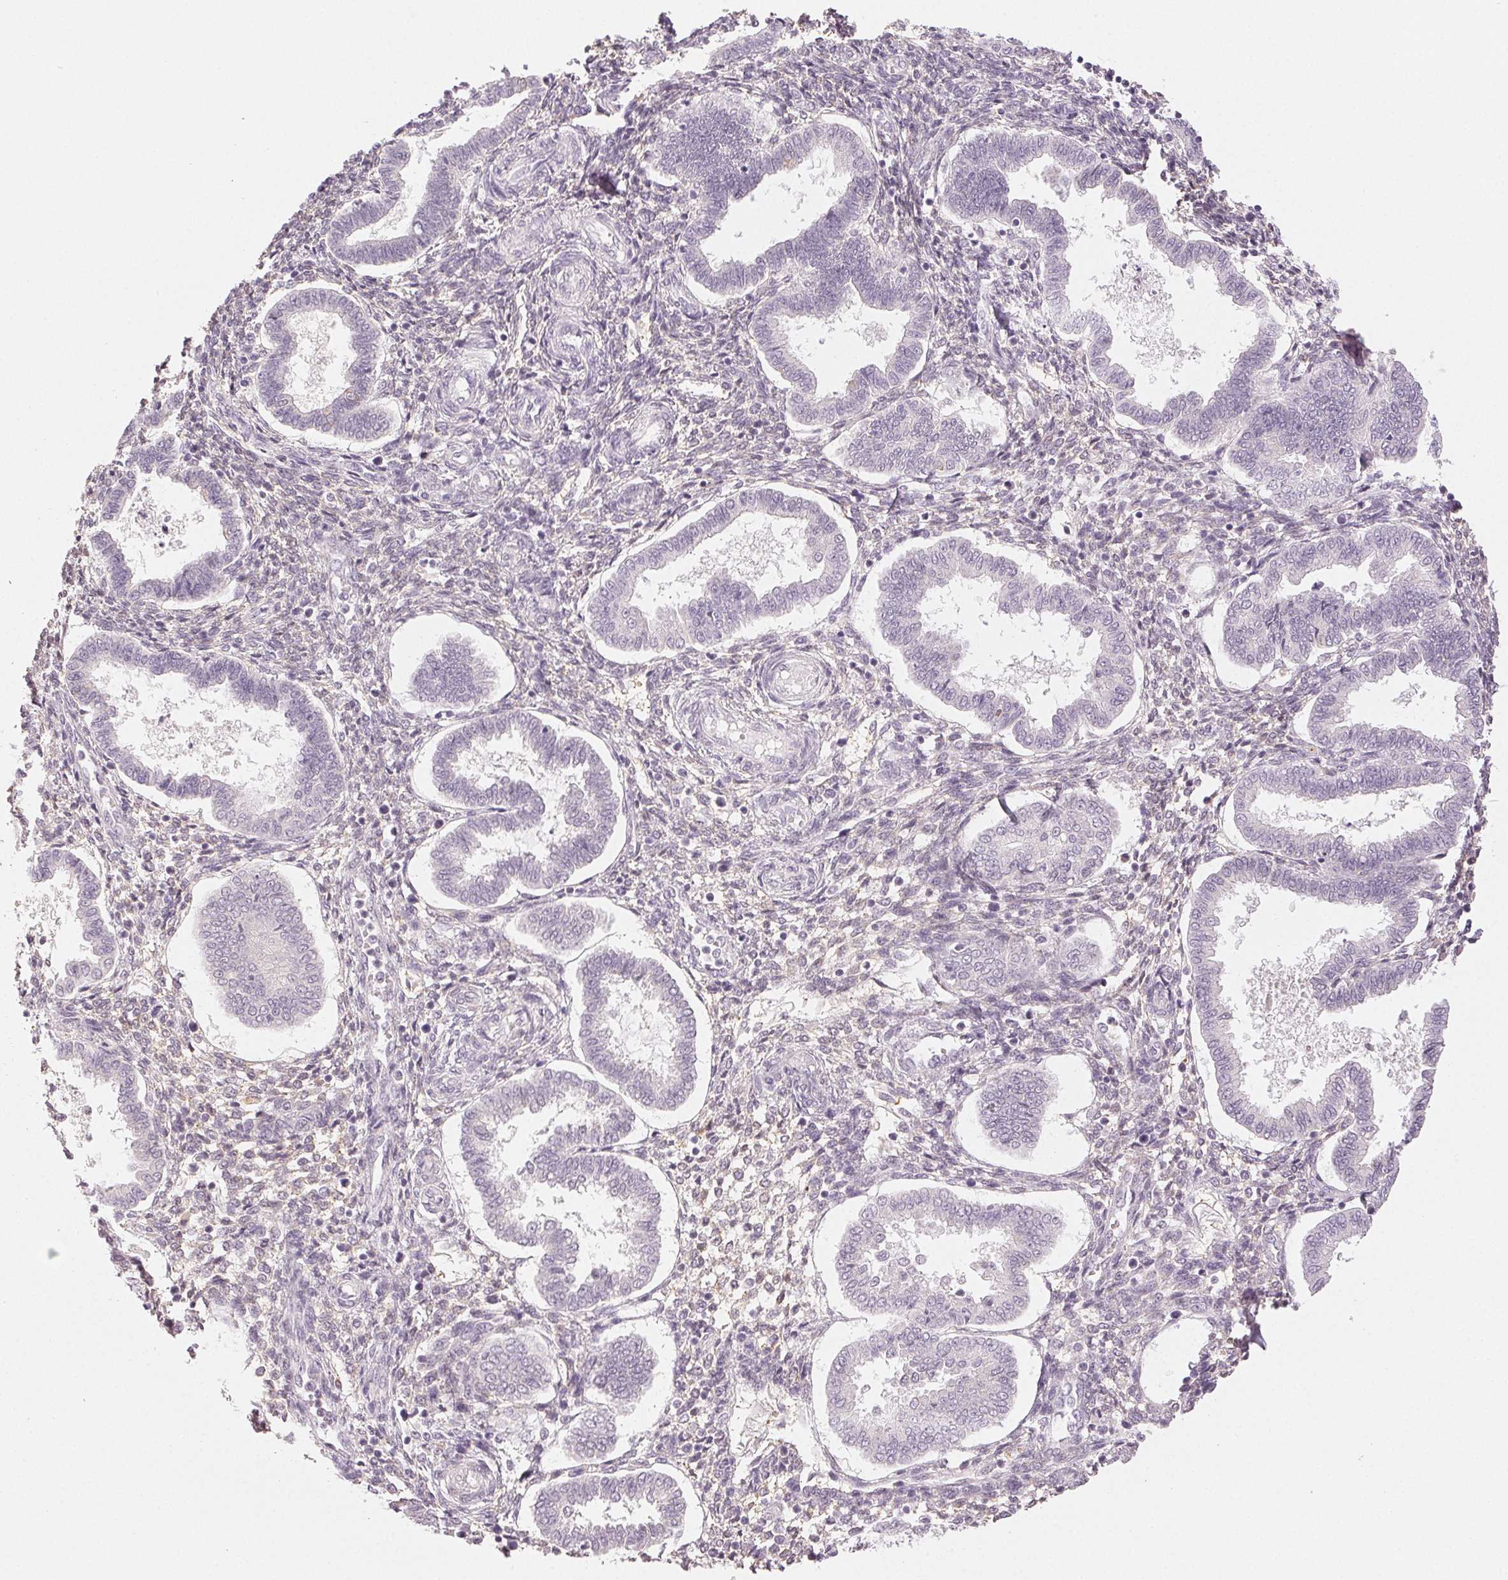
{"staining": {"intensity": "negative", "quantity": "none", "location": "none"}, "tissue": "endometrium", "cell_type": "Cells in endometrial stroma", "image_type": "normal", "snomed": [{"axis": "morphology", "description": "Normal tissue, NOS"}, {"axis": "topography", "description": "Endometrium"}], "caption": "Image shows no protein staining in cells in endometrial stroma of normal endometrium.", "gene": "MAP1LC3A", "patient": {"sex": "female", "age": 24}}